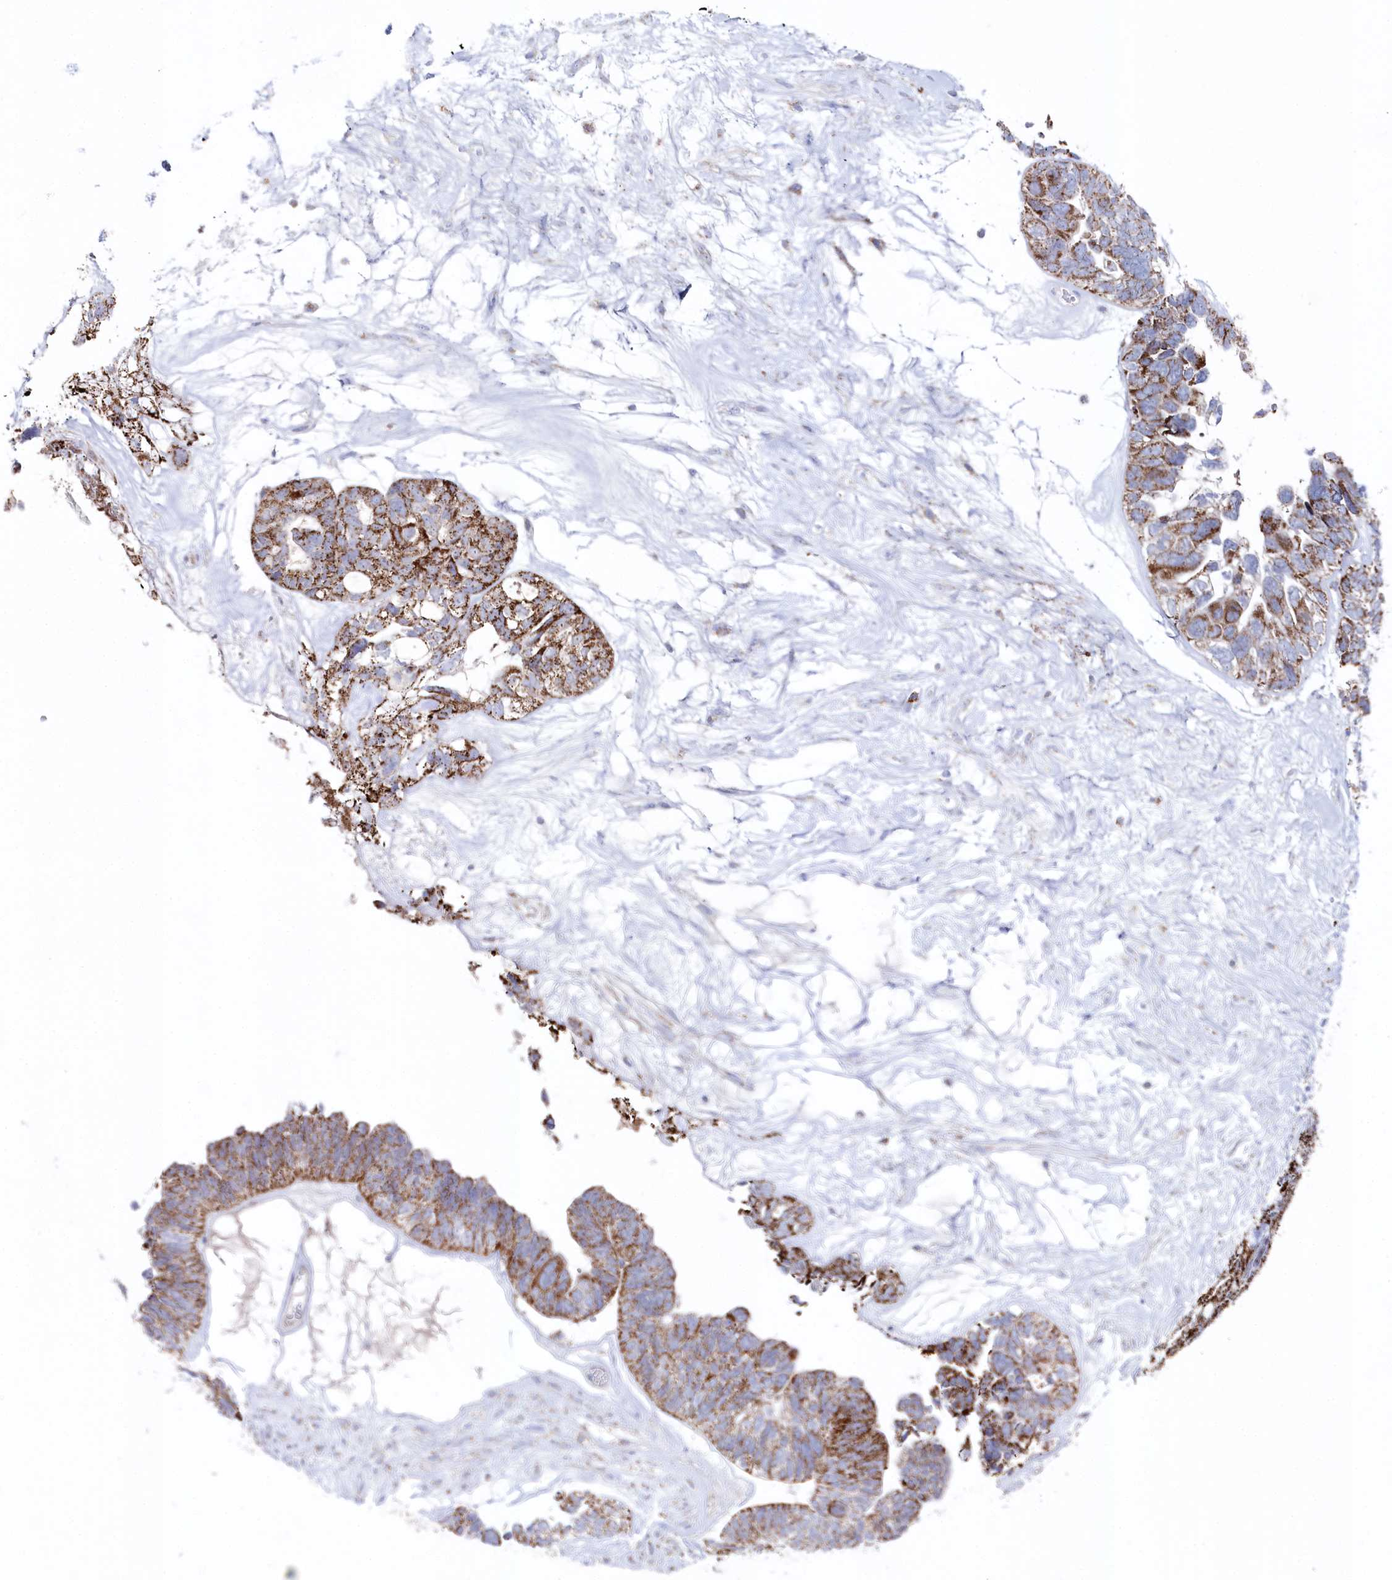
{"staining": {"intensity": "moderate", "quantity": ">75%", "location": "cytoplasmic/membranous"}, "tissue": "ovarian cancer", "cell_type": "Tumor cells", "image_type": "cancer", "snomed": [{"axis": "morphology", "description": "Cystadenocarcinoma, serous, NOS"}, {"axis": "topography", "description": "Ovary"}], "caption": "Immunohistochemistry staining of serous cystadenocarcinoma (ovarian), which displays medium levels of moderate cytoplasmic/membranous expression in approximately >75% of tumor cells indicating moderate cytoplasmic/membranous protein positivity. The staining was performed using DAB (brown) for protein detection and nuclei were counterstained in hematoxylin (blue).", "gene": "GLS2", "patient": {"sex": "female", "age": 79}}